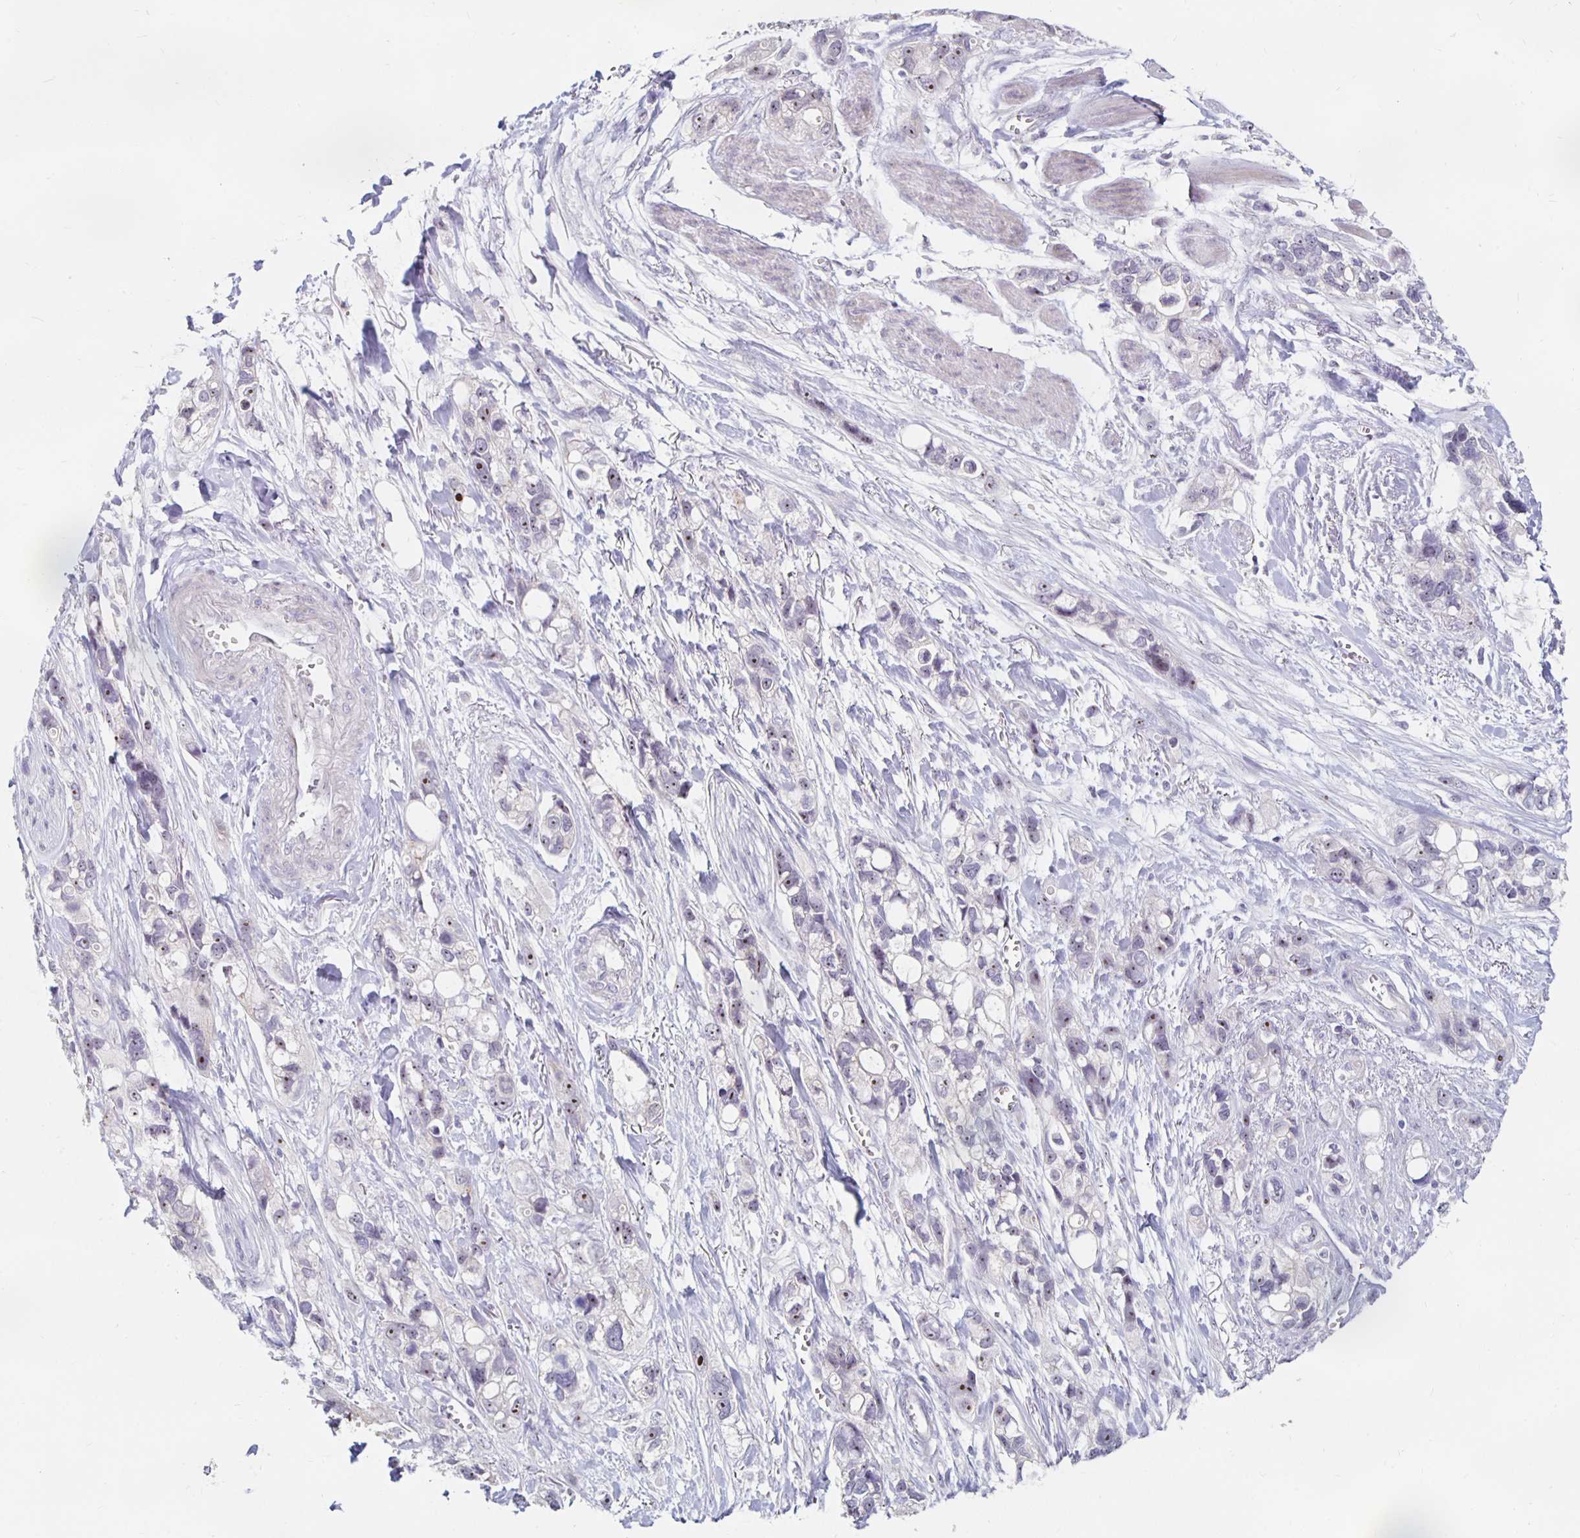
{"staining": {"intensity": "weak", "quantity": "<25%", "location": "nuclear"}, "tissue": "stomach cancer", "cell_type": "Tumor cells", "image_type": "cancer", "snomed": [{"axis": "morphology", "description": "Adenocarcinoma, NOS"}, {"axis": "topography", "description": "Stomach, upper"}], "caption": "Histopathology image shows no significant protein expression in tumor cells of stomach cancer. (DAB immunohistochemistry (IHC) visualized using brightfield microscopy, high magnification).", "gene": "NUP85", "patient": {"sex": "female", "age": 81}}